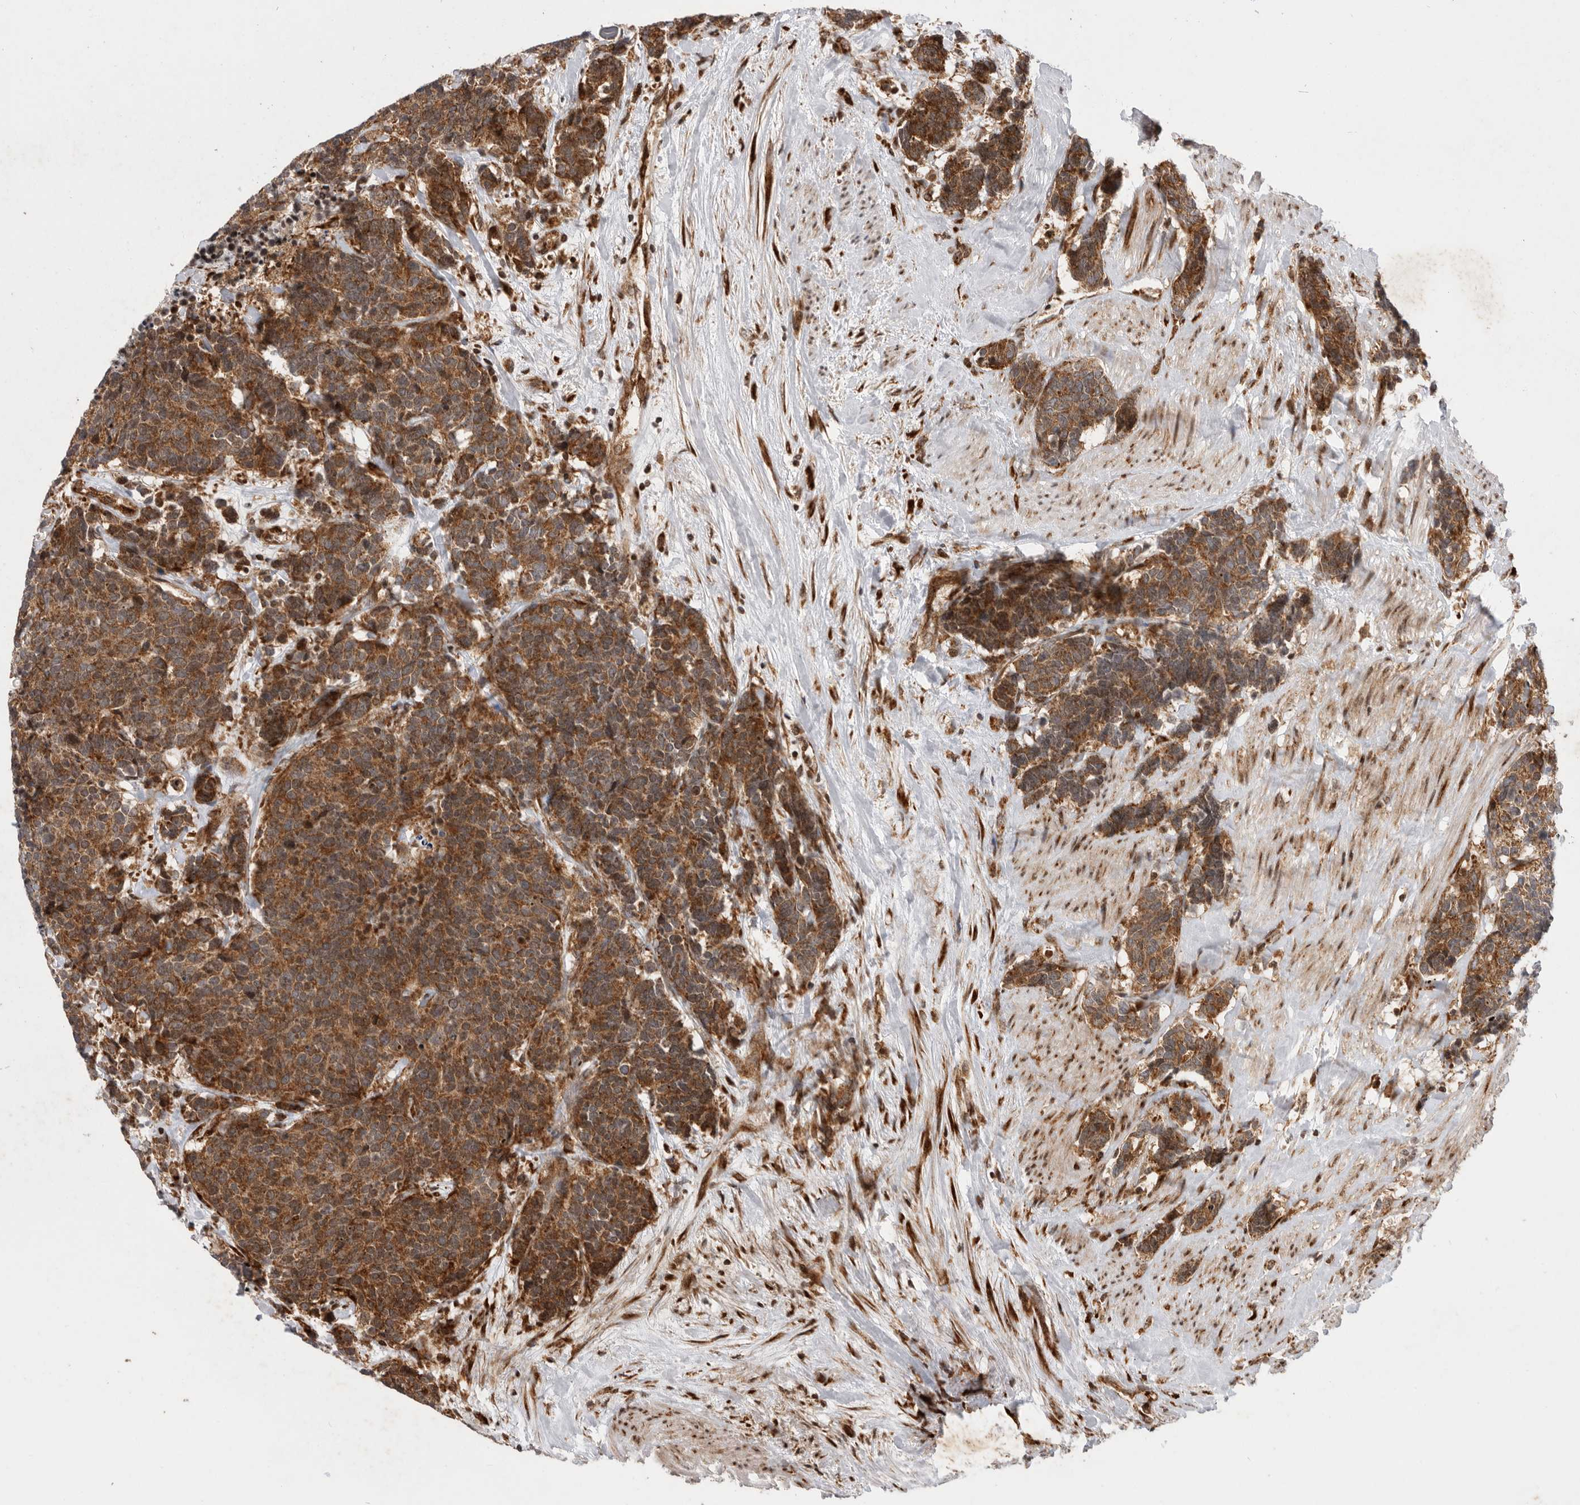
{"staining": {"intensity": "strong", "quantity": ">75%", "location": "cytoplasmic/membranous"}, "tissue": "carcinoid", "cell_type": "Tumor cells", "image_type": "cancer", "snomed": [{"axis": "morphology", "description": "Carcinoma, NOS"}, {"axis": "morphology", "description": "Carcinoid, malignant, NOS"}, {"axis": "topography", "description": "Urinary bladder"}], "caption": "The immunohistochemical stain labels strong cytoplasmic/membranous staining in tumor cells of carcinoma tissue.", "gene": "FZD3", "patient": {"sex": "male", "age": 57}}